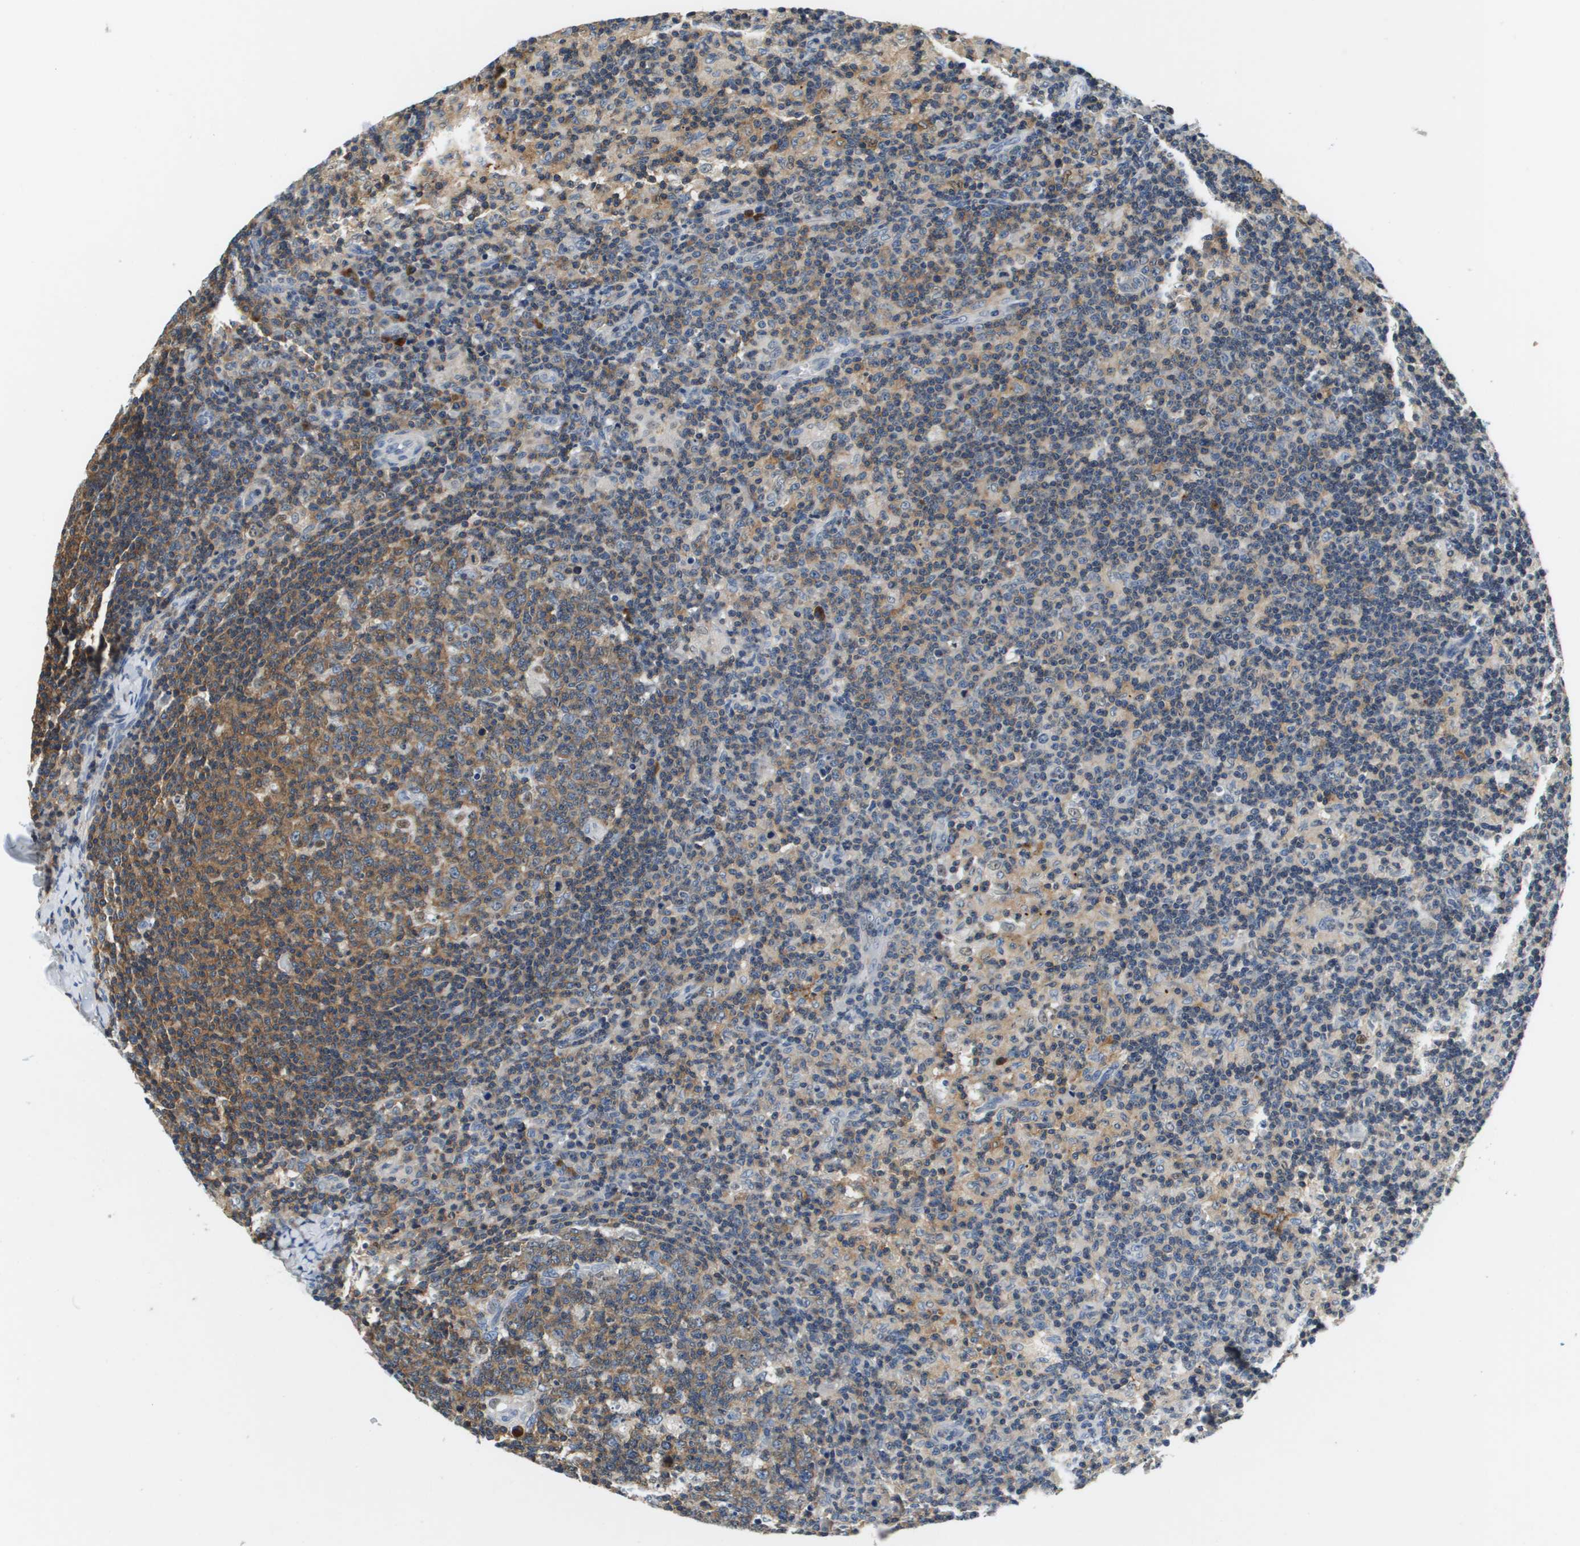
{"staining": {"intensity": "weak", "quantity": ">75%", "location": "cytoplasmic/membranous"}, "tissue": "lymph node", "cell_type": "Germinal center cells", "image_type": "normal", "snomed": [{"axis": "morphology", "description": "Normal tissue, NOS"}, {"axis": "morphology", "description": "Inflammation, NOS"}, {"axis": "topography", "description": "Lymph node"}], "caption": "This is a photomicrograph of IHC staining of normal lymph node, which shows weak staining in the cytoplasmic/membranous of germinal center cells.", "gene": "KCNQ5", "patient": {"sex": "male", "age": 55}}